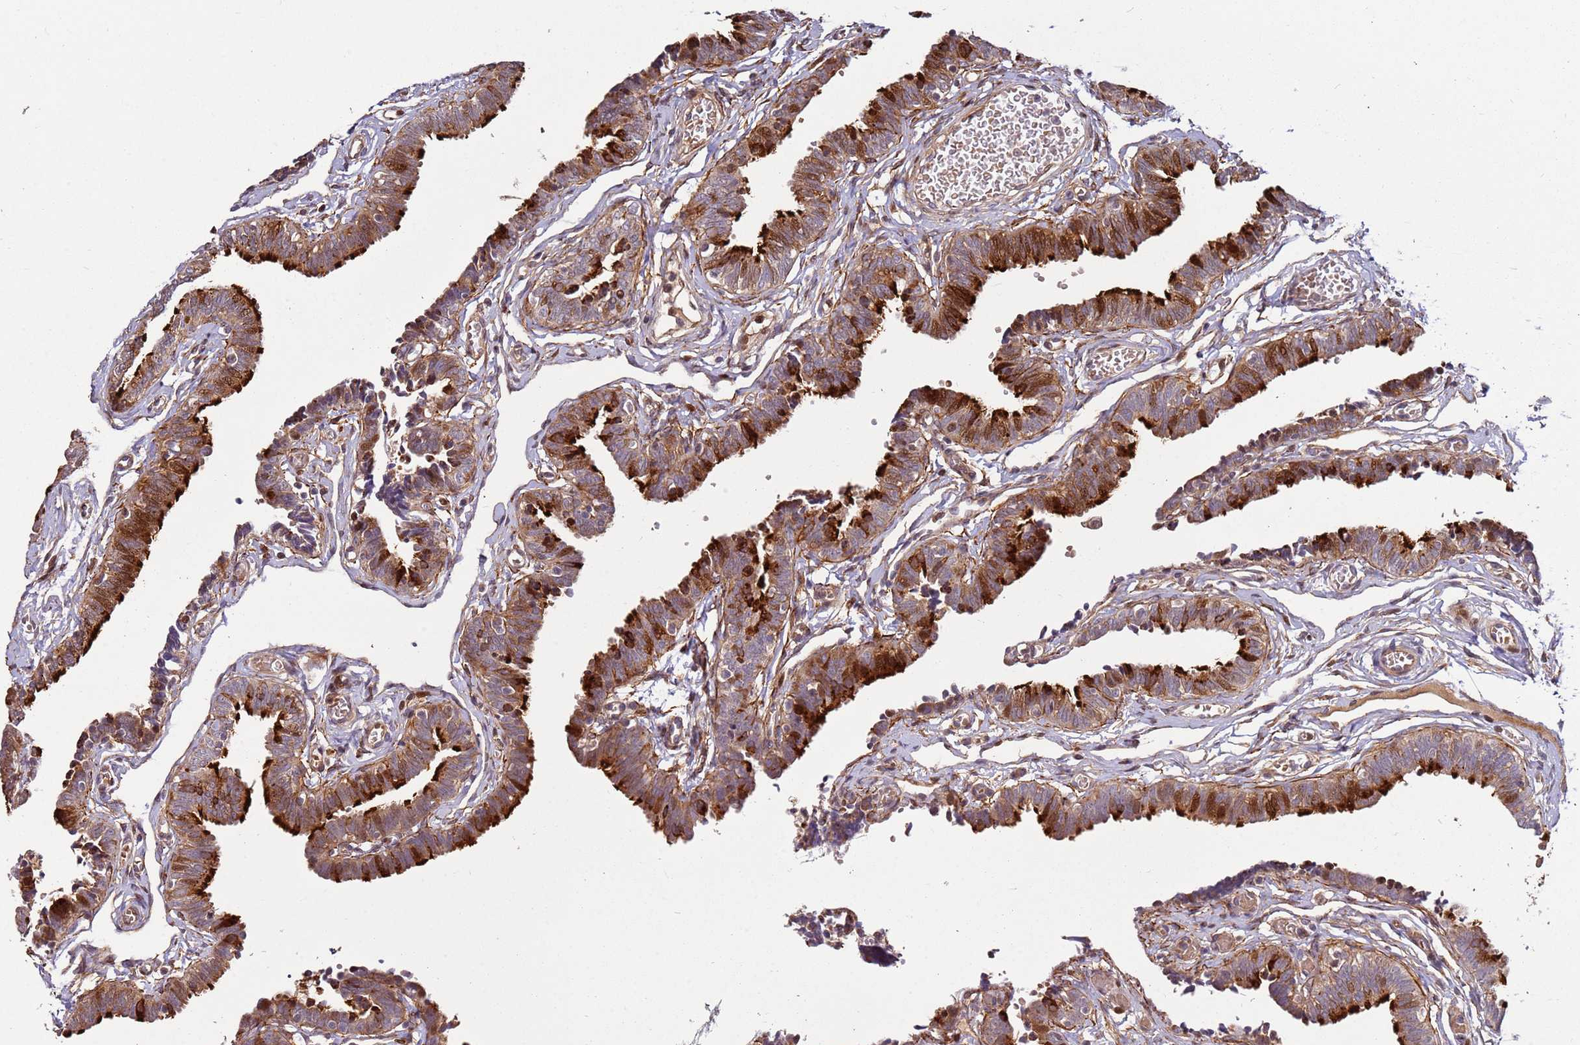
{"staining": {"intensity": "strong", "quantity": ">75%", "location": "cytoplasmic/membranous"}, "tissue": "fallopian tube", "cell_type": "Glandular cells", "image_type": "normal", "snomed": [{"axis": "morphology", "description": "Normal tissue, NOS"}, {"axis": "topography", "description": "Fallopian tube"}, {"axis": "topography", "description": "Ovary"}], "caption": "Immunohistochemical staining of normal fallopian tube displays high levels of strong cytoplasmic/membranous positivity in approximately >75% of glandular cells. Using DAB (brown) and hematoxylin (blue) stains, captured at high magnification using brightfield microscopy.", "gene": "RHBDL1", "patient": {"sex": "female", "age": 23}}